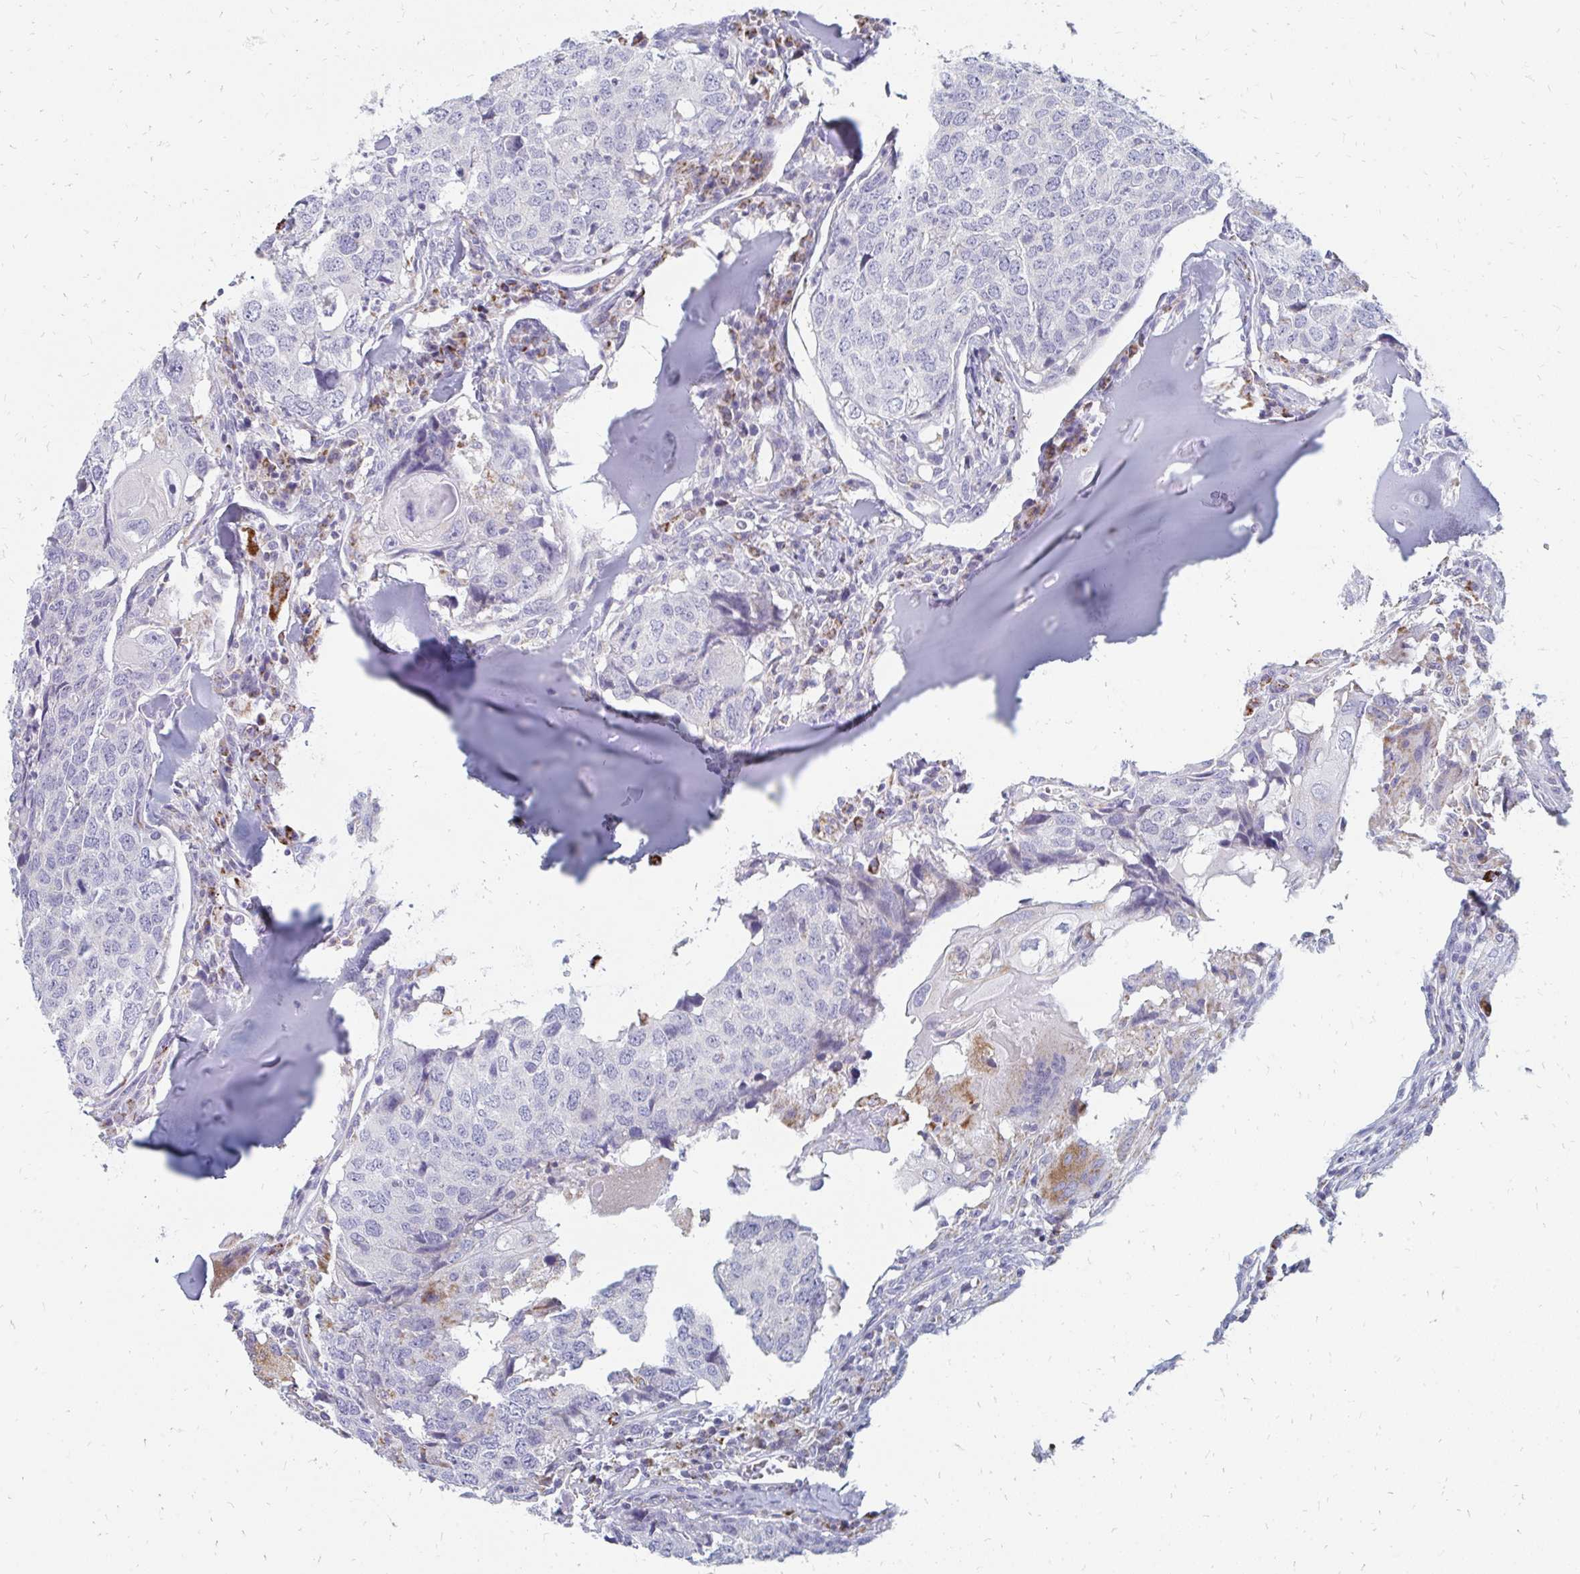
{"staining": {"intensity": "negative", "quantity": "none", "location": "none"}, "tissue": "head and neck cancer", "cell_type": "Tumor cells", "image_type": "cancer", "snomed": [{"axis": "morphology", "description": "Normal tissue, NOS"}, {"axis": "morphology", "description": "Squamous cell carcinoma, NOS"}, {"axis": "topography", "description": "Skeletal muscle"}, {"axis": "topography", "description": "Vascular tissue"}, {"axis": "topography", "description": "Peripheral nerve tissue"}, {"axis": "topography", "description": "Head-Neck"}], "caption": "The immunohistochemistry image has no significant positivity in tumor cells of squamous cell carcinoma (head and neck) tissue. The staining is performed using DAB brown chromogen with nuclei counter-stained in using hematoxylin.", "gene": "OR10V1", "patient": {"sex": "male", "age": 66}}